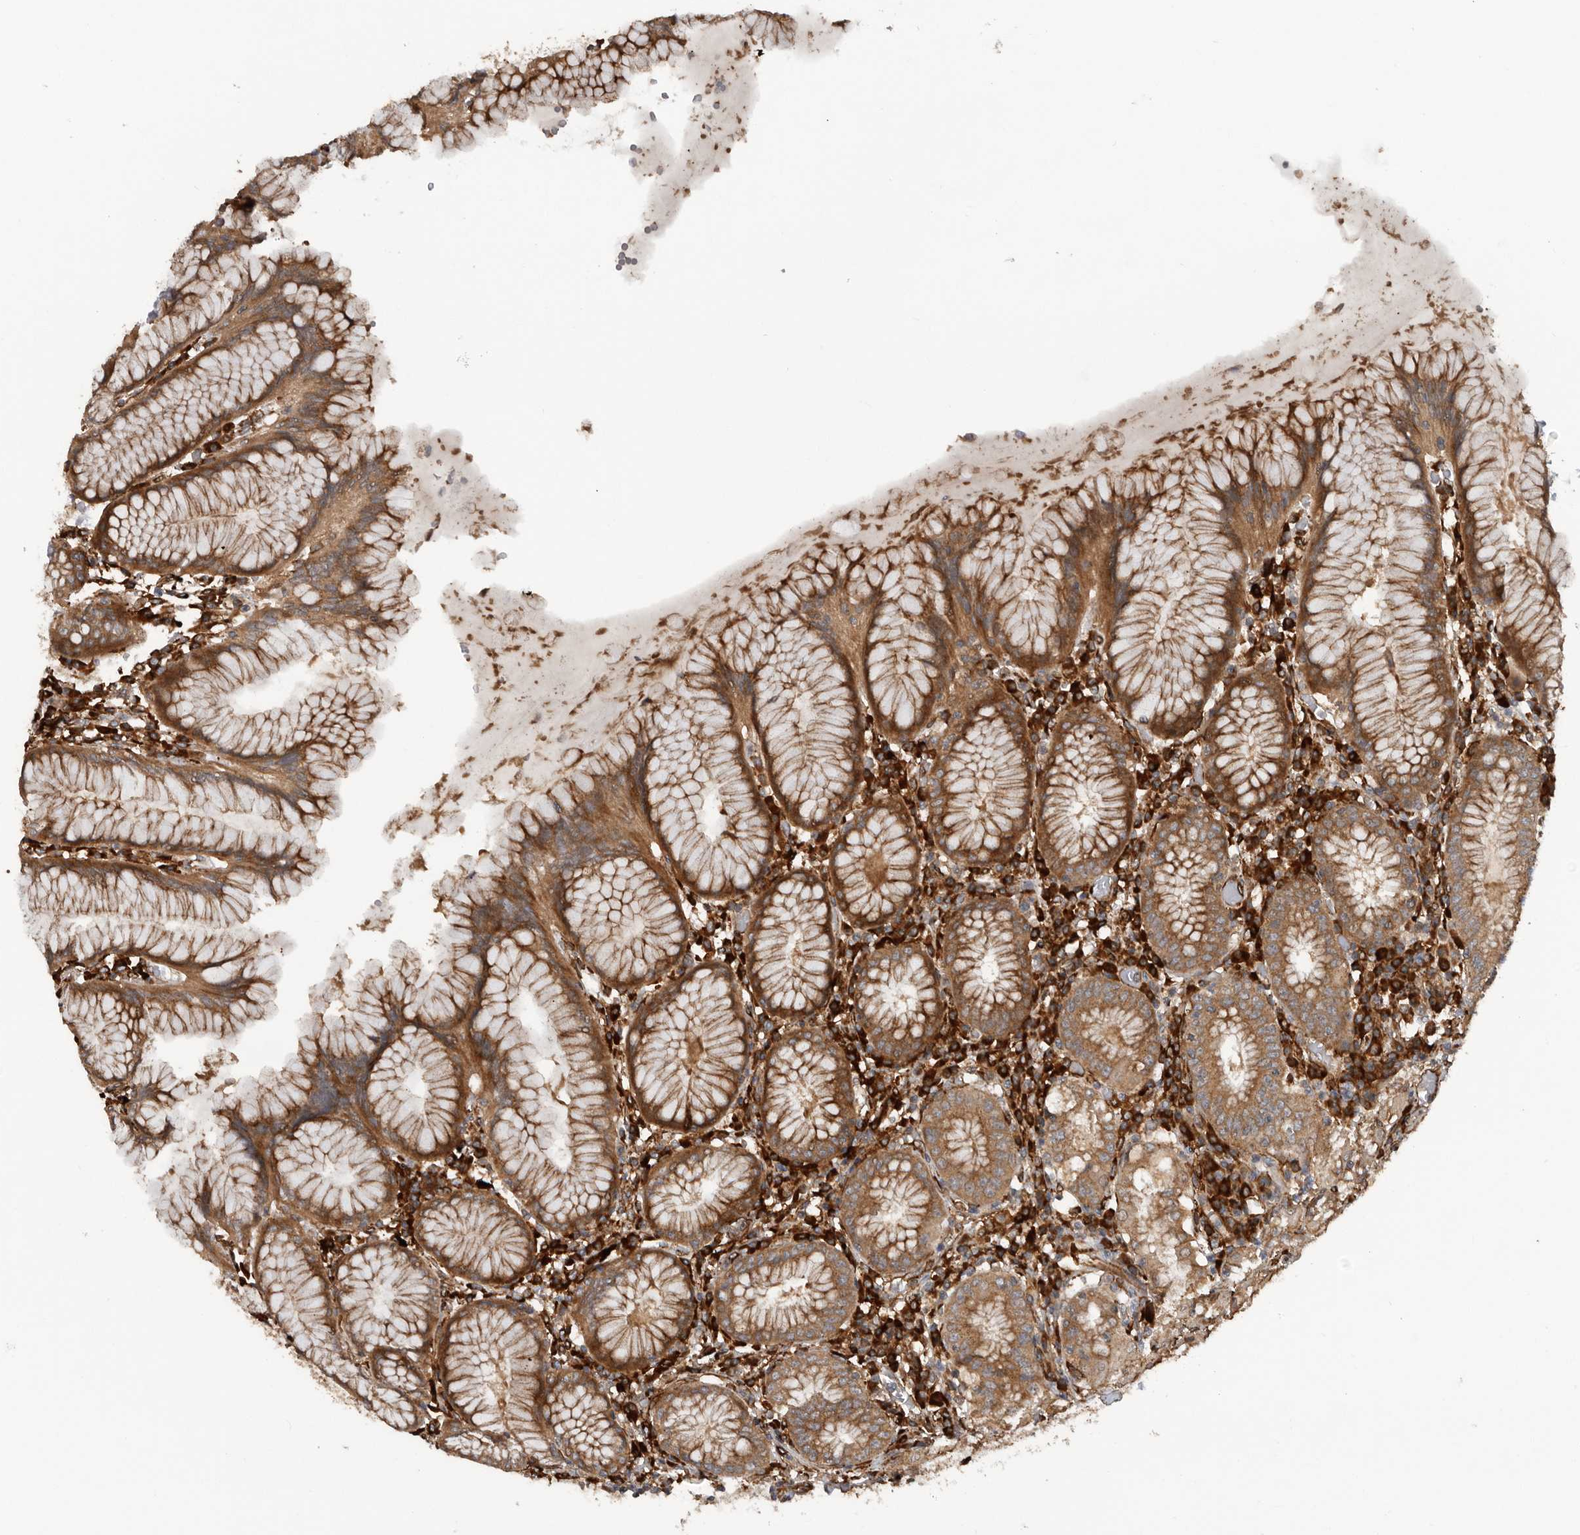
{"staining": {"intensity": "moderate", "quantity": ">75%", "location": "cytoplasmic/membranous"}, "tissue": "stomach", "cell_type": "Glandular cells", "image_type": "normal", "snomed": [{"axis": "morphology", "description": "Normal tissue, NOS"}, {"axis": "topography", "description": "Stomach"}, {"axis": "topography", "description": "Stomach, lower"}], "caption": "About >75% of glandular cells in benign human stomach demonstrate moderate cytoplasmic/membranous protein positivity as visualized by brown immunohistochemical staining.", "gene": "CEP350", "patient": {"sex": "female", "age": 56}}